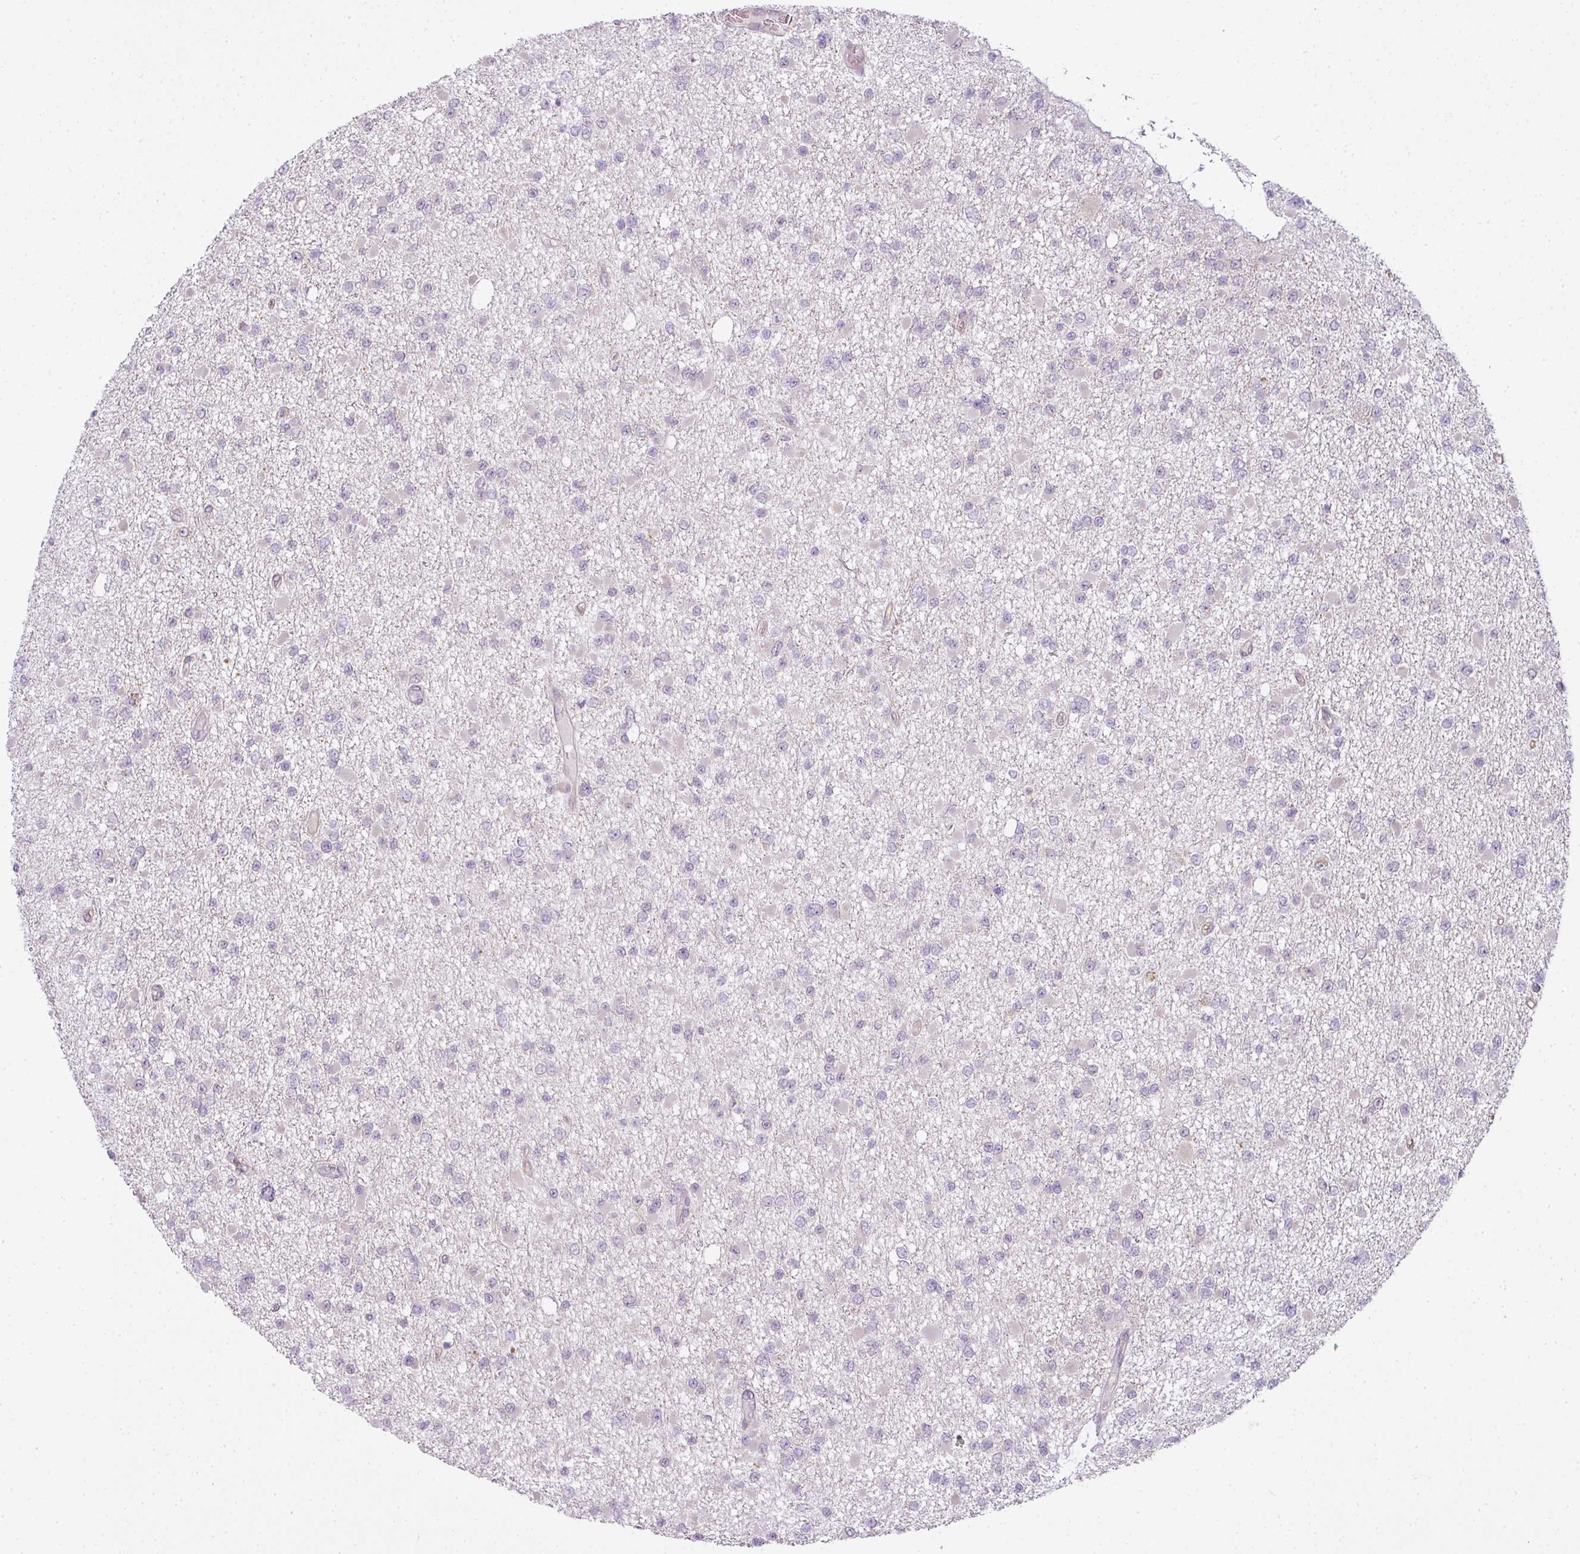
{"staining": {"intensity": "negative", "quantity": "none", "location": "none"}, "tissue": "glioma", "cell_type": "Tumor cells", "image_type": "cancer", "snomed": [{"axis": "morphology", "description": "Glioma, malignant, Low grade"}, {"axis": "topography", "description": "Brain"}], "caption": "High magnification brightfield microscopy of malignant low-grade glioma stained with DAB (brown) and counterstained with hematoxylin (blue): tumor cells show no significant positivity. (Immunohistochemistry (ihc), brightfield microscopy, high magnification).", "gene": "LY75", "patient": {"sex": "female", "age": 22}}